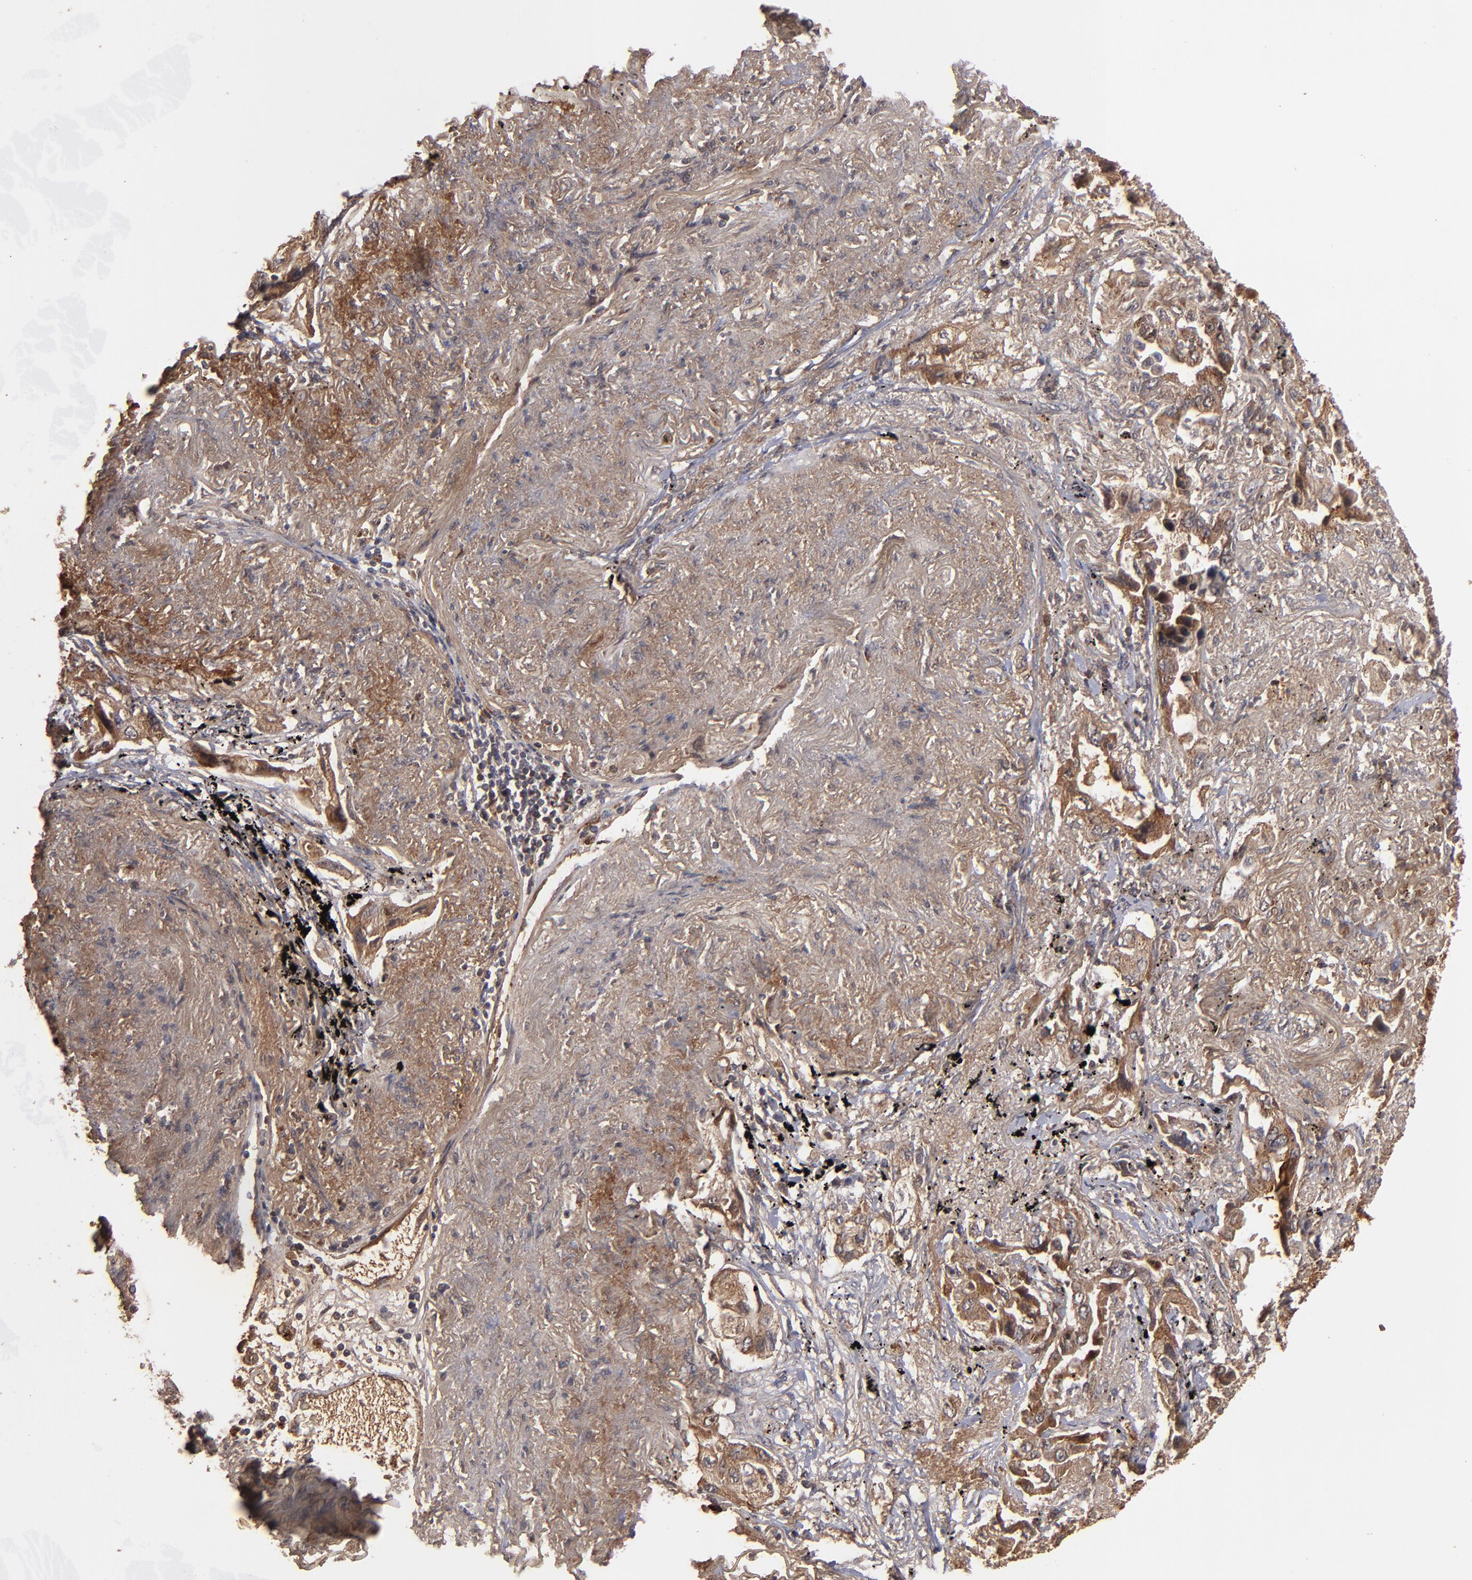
{"staining": {"intensity": "moderate", "quantity": ">75%", "location": "cytoplasmic/membranous"}, "tissue": "lung cancer", "cell_type": "Tumor cells", "image_type": "cancer", "snomed": [{"axis": "morphology", "description": "Adenocarcinoma, NOS"}, {"axis": "topography", "description": "Lung"}], "caption": "Human lung cancer (adenocarcinoma) stained for a protein (brown) exhibits moderate cytoplasmic/membranous positive staining in about >75% of tumor cells.", "gene": "TENM1", "patient": {"sex": "female", "age": 65}}